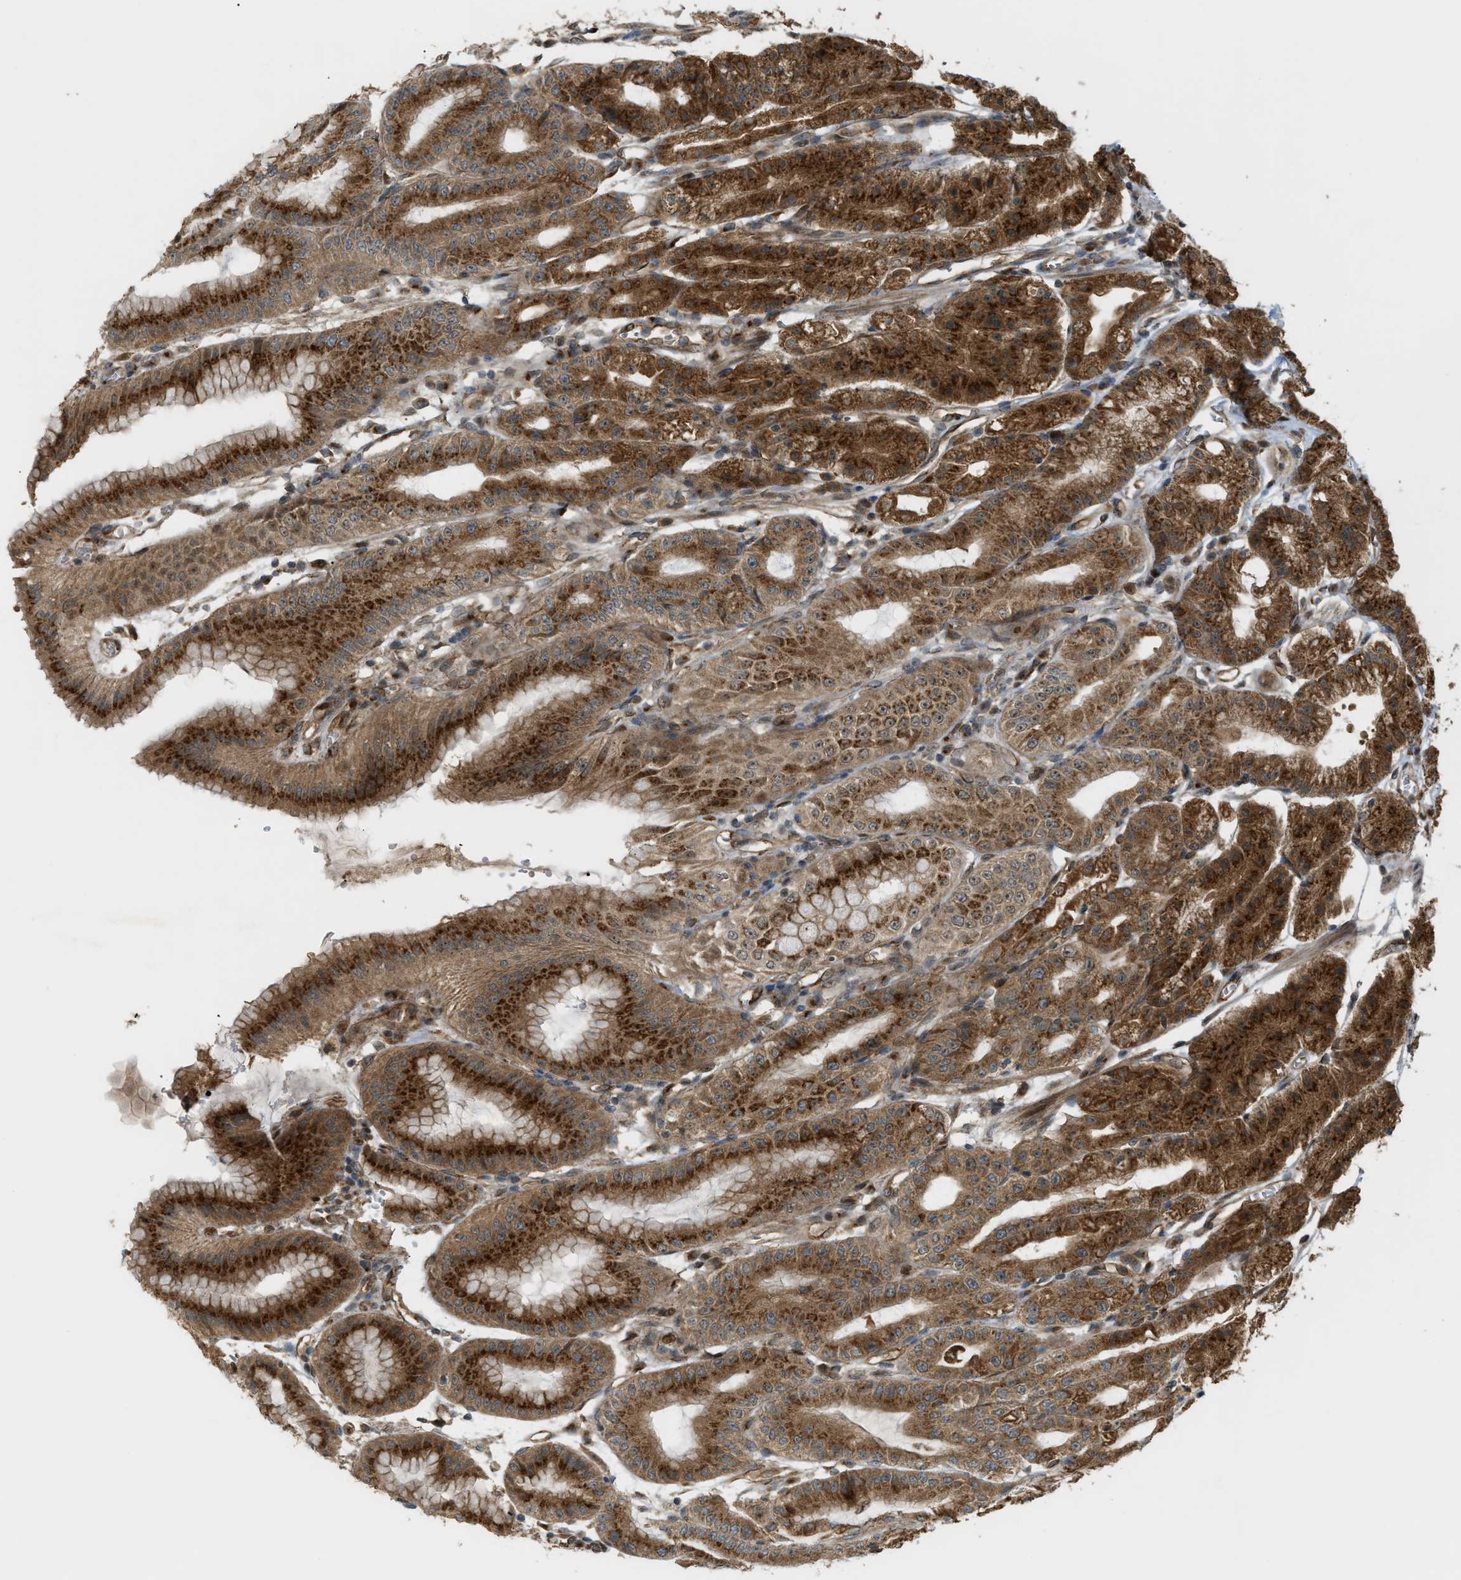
{"staining": {"intensity": "strong", "quantity": ">75%", "location": "cytoplasmic/membranous"}, "tissue": "stomach", "cell_type": "Glandular cells", "image_type": "normal", "snomed": [{"axis": "morphology", "description": "Normal tissue, NOS"}, {"axis": "topography", "description": "Stomach, lower"}], "caption": "The histopathology image reveals staining of unremarkable stomach, revealing strong cytoplasmic/membranous protein expression (brown color) within glandular cells.", "gene": "CCDC186", "patient": {"sex": "male", "age": 71}}